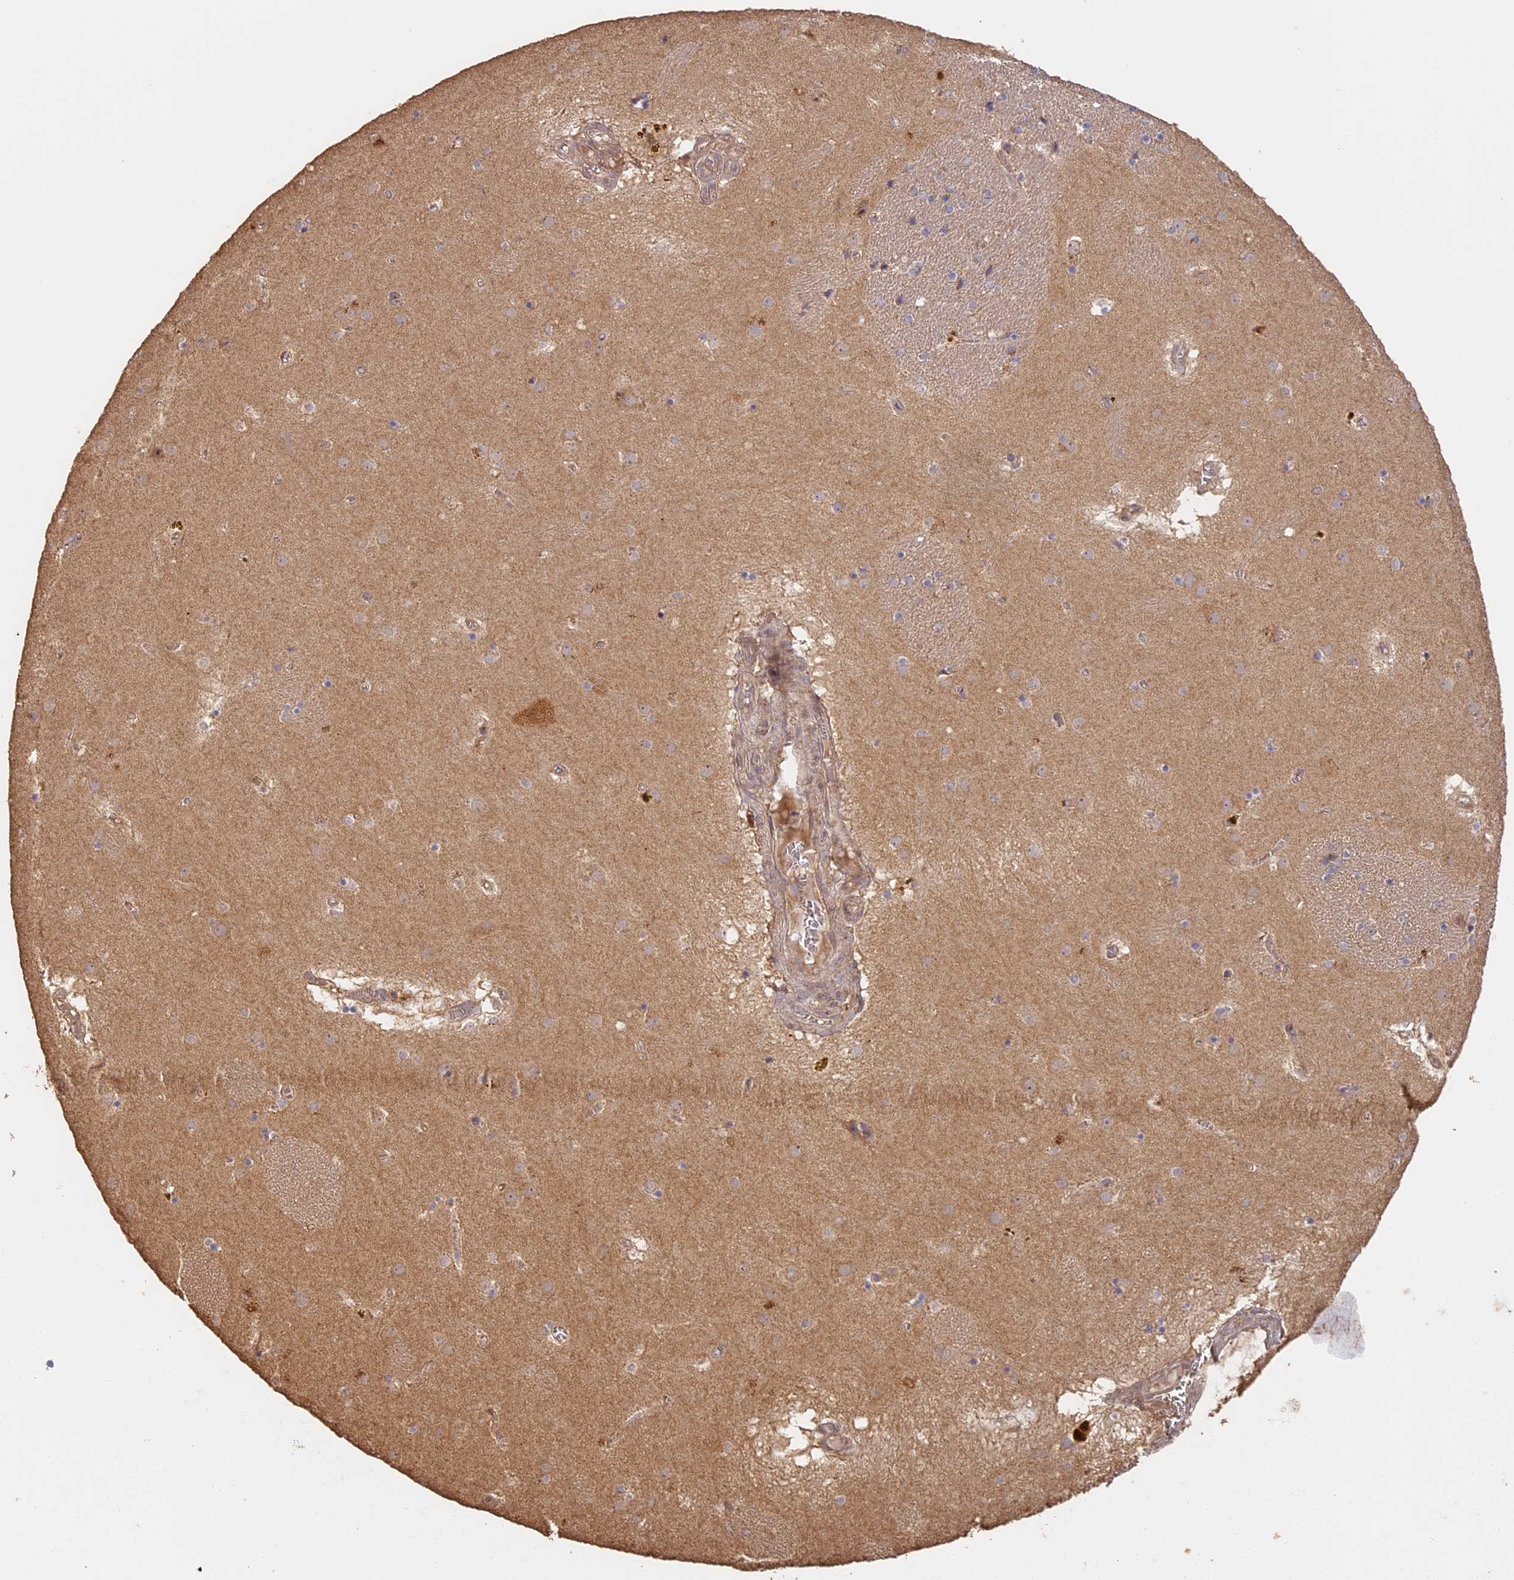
{"staining": {"intensity": "negative", "quantity": "none", "location": "none"}, "tissue": "caudate", "cell_type": "Glial cells", "image_type": "normal", "snomed": [{"axis": "morphology", "description": "Normal tissue, NOS"}, {"axis": "topography", "description": "Lateral ventricle wall"}], "caption": "Immunohistochemistry micrograph of unremarkable caudate stained for a protein (brown), which displays no staining in glial cells.", "gene": "STX16", "patient": {"sex": "male", "age": 70}}